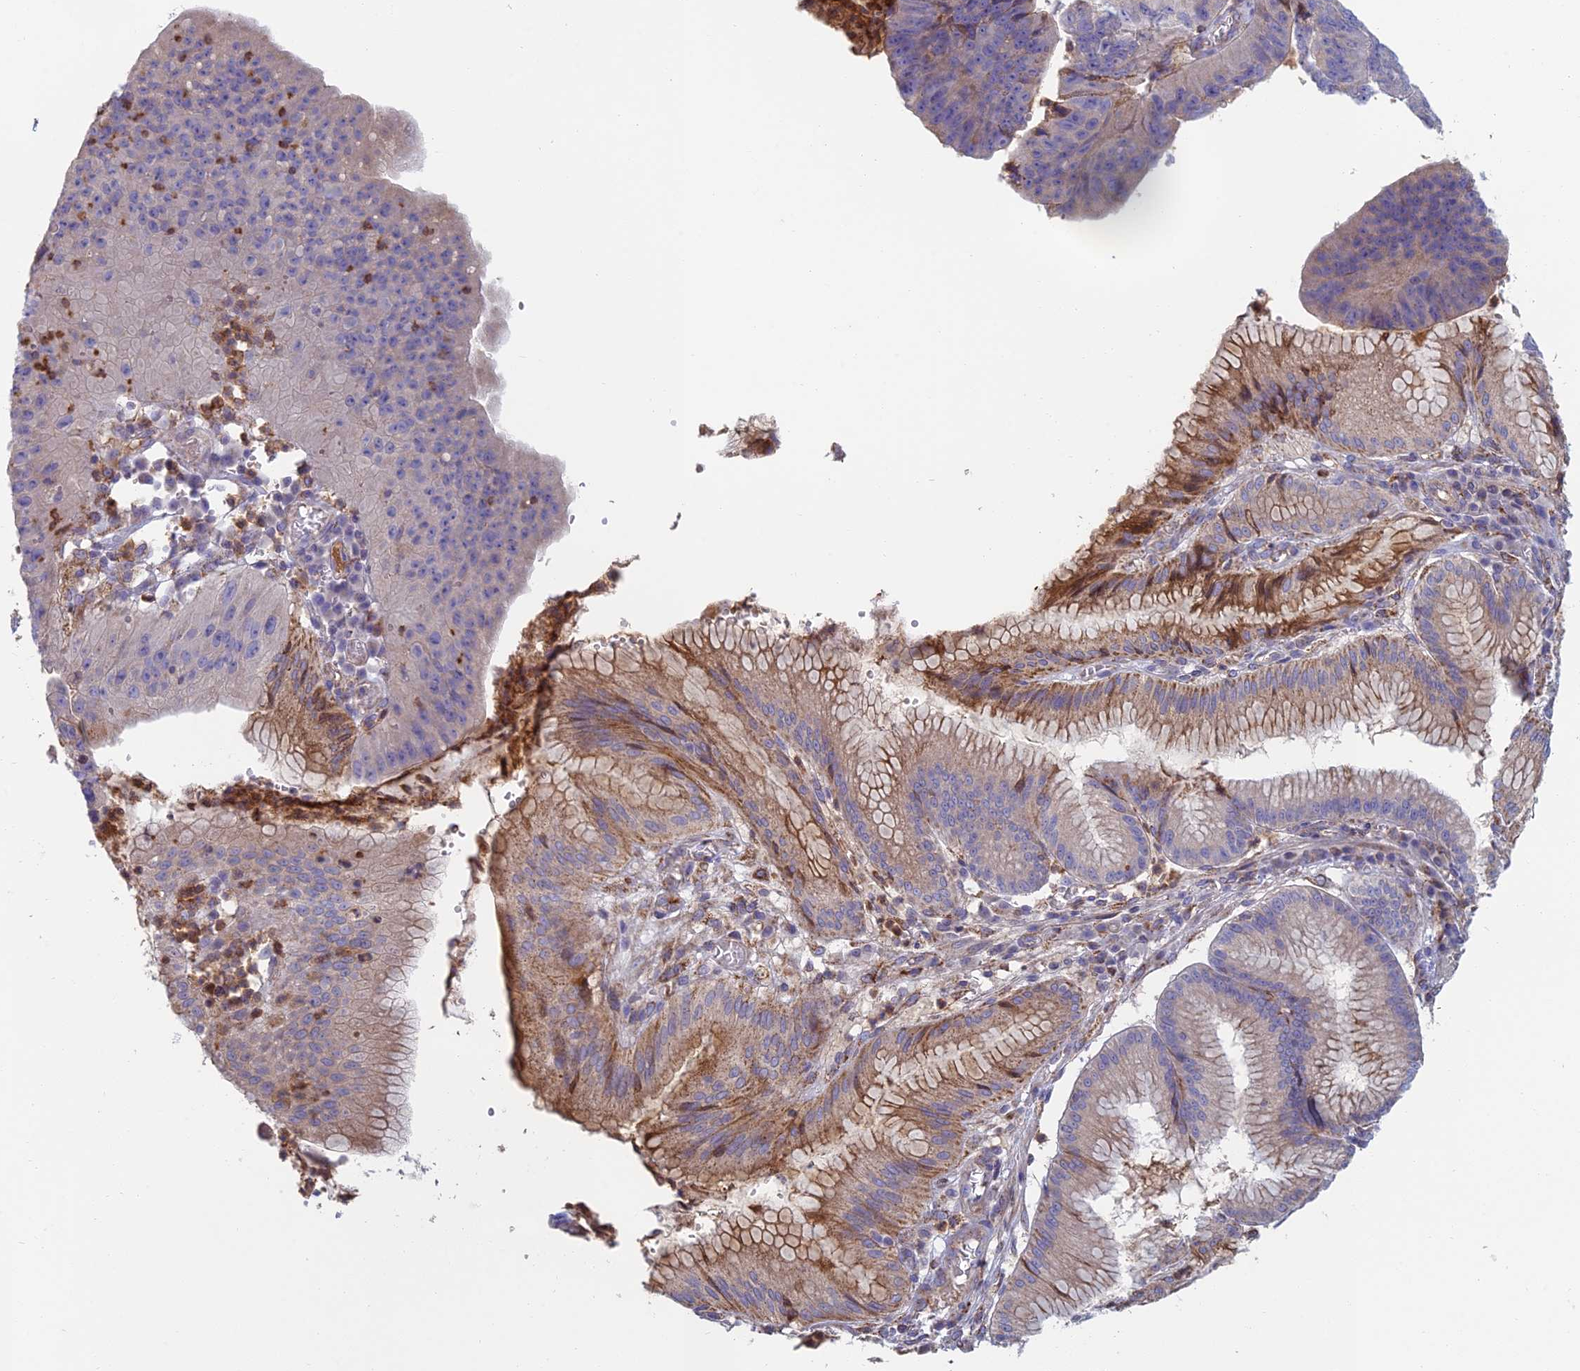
{"staining": {"intensity": "moderate", "quantity": "<25%", "location": "cytoplasmic/membranous"}, "tissue": "stomach cancer", "cell_type": "Tumor cells", "image_type": "cancer", "snomed": [{"axis": "morphology", "description": "Adenocarcinoma, NOS"}, {"axis": "topography", "description": "Stomach"}], "caption": "Human stomach cancer (adenocarcinoma) stained with a brown dye shows moderate cytoplasmic/membranous positive expression in about <25% of tumor cells.", "gene": "IFTAP", "patient": {"sex": "male", "age": 59}}